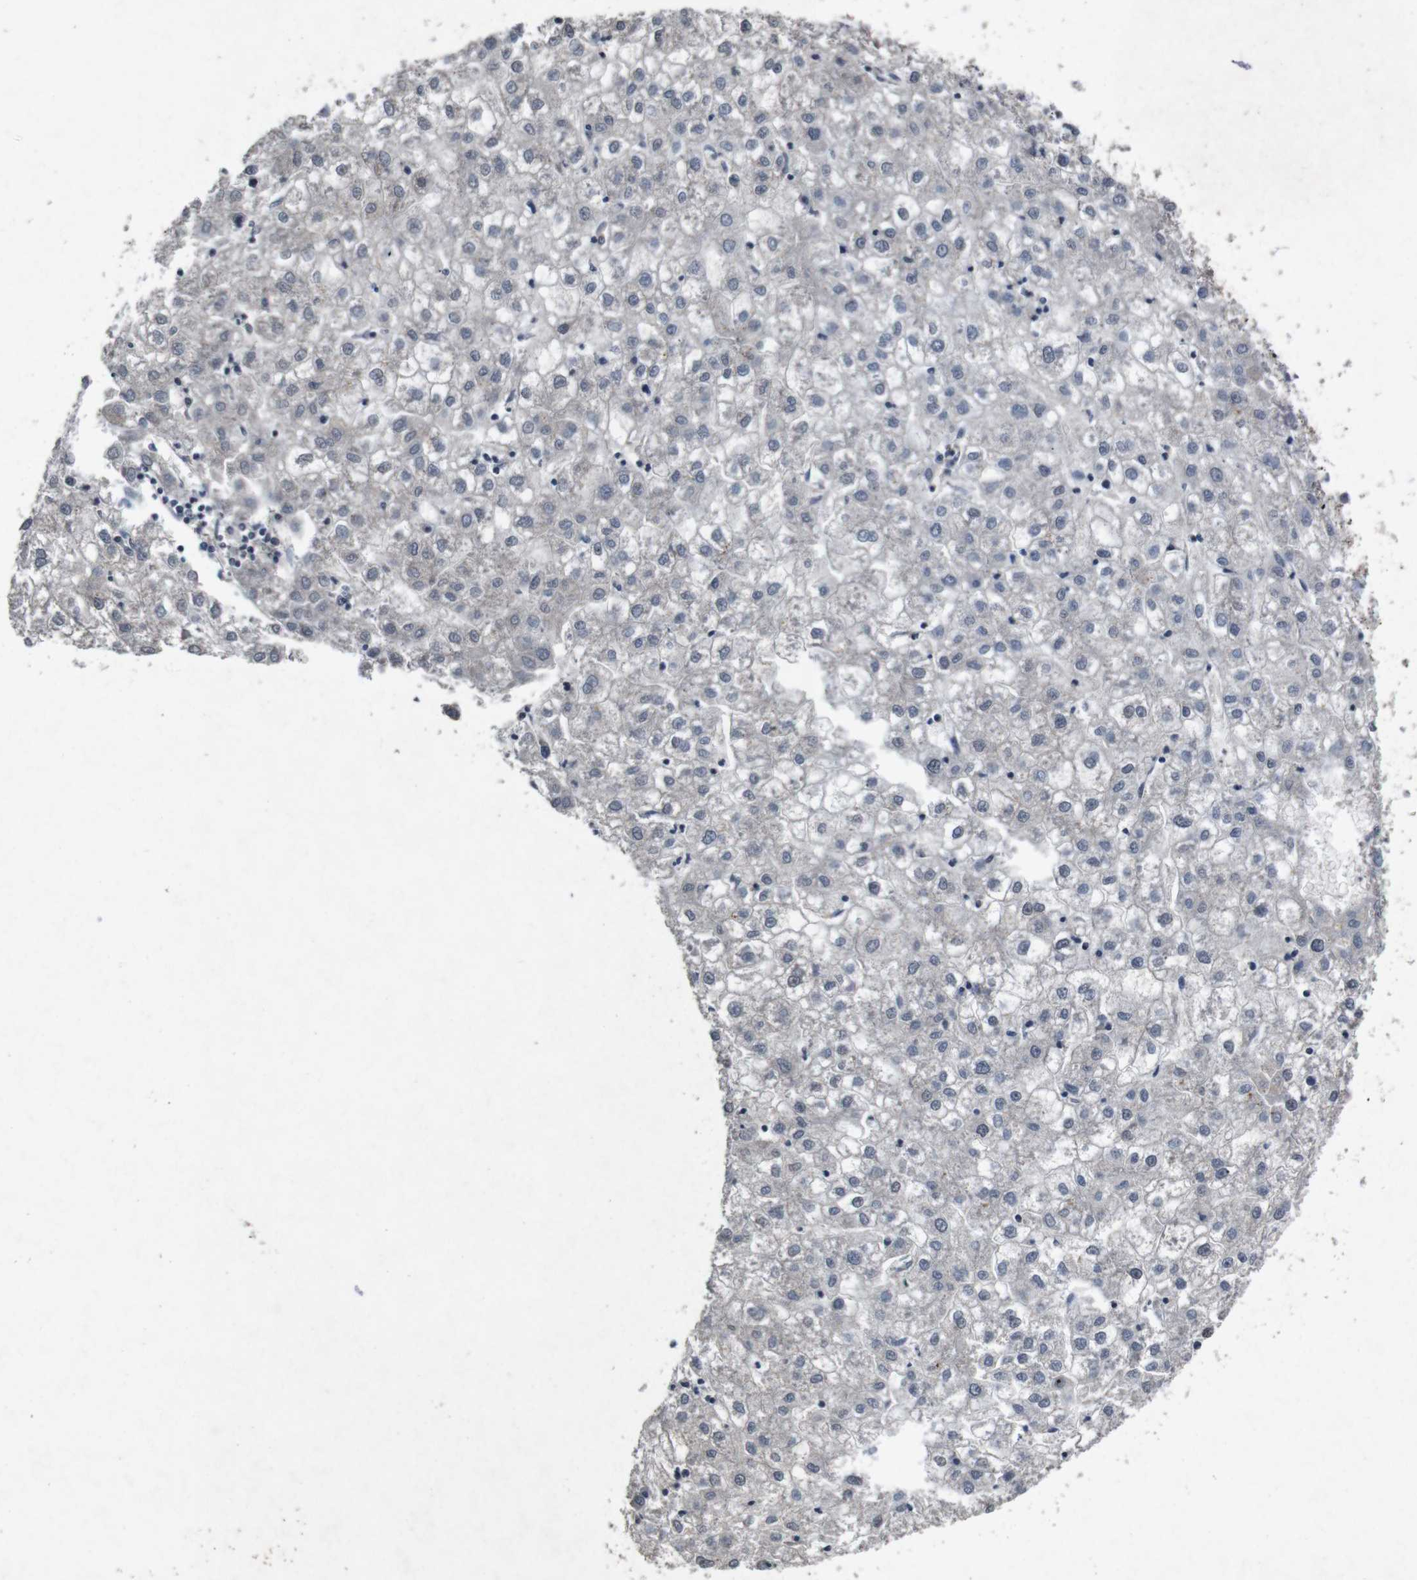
{"staining": {"intensity": "negative", "quantity": "none", "location": "none"}, "tissue": "liver cancer", "cell_type": "Tumor cells", "image_type": "cancer", "snomed": [{"axis": "morphology", "description": "Carcinoma, Hepatocellular, NOS"}, {"axis": "topography", "description": "Liver"}], "caption": "Protein analysis of liver hepatocellular carcinoma reveals no significant staining in tumor cells. (Immunohistochemistry (ihc), brightfield microscopy, high magnification).", "gene": "AKT3", "patient": {"sex": "male", "age": 72}}